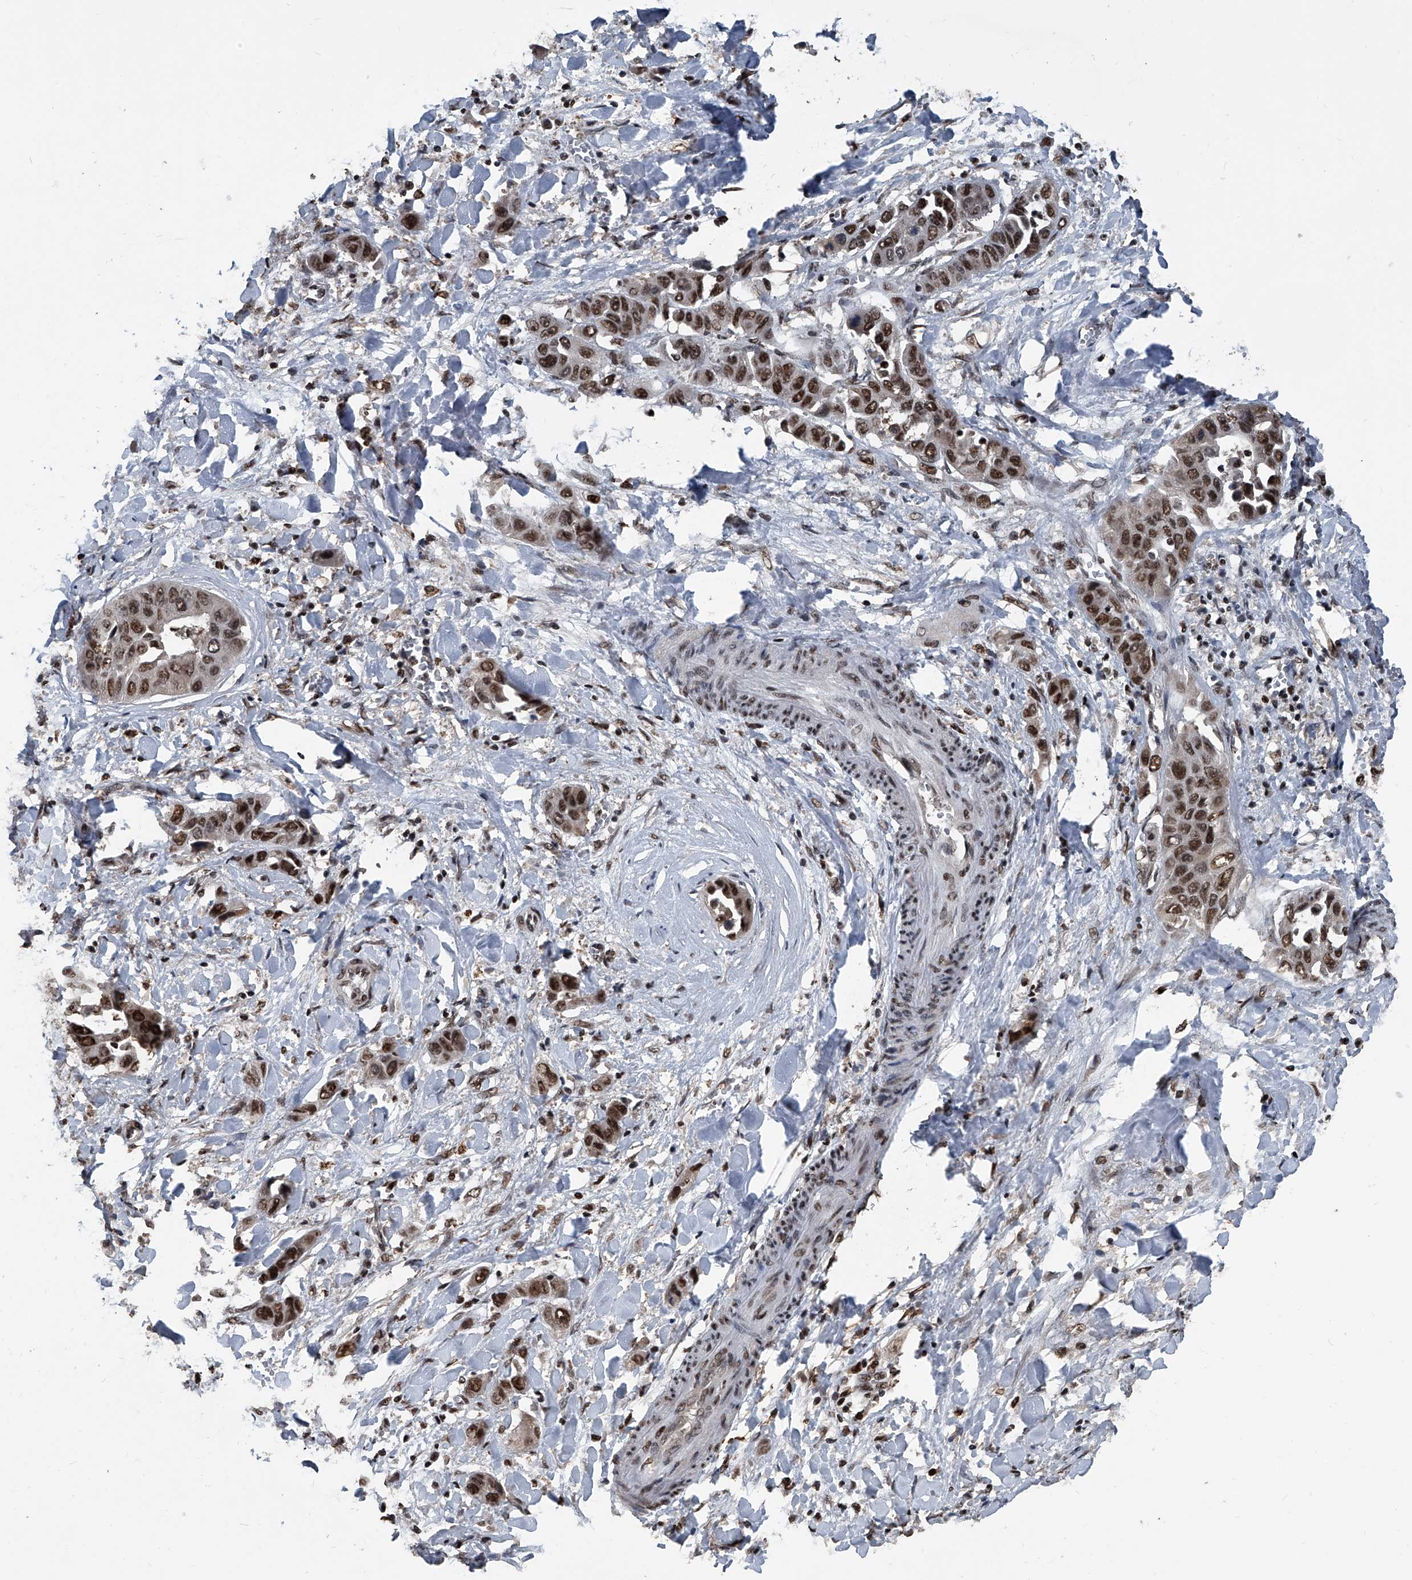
{"staining": {"intensity": "strong", "quantity": ">75%", "location": "nuclear"}, "tissue": "liver cancer", "cell_type": "Tumor cells", "image_type": "cancer", "snomed": [{"axis": "morphology", "description": "Cholangiocarcinoma"}, {"axis": "topography", "description": "Liver"}], "caption": "Immunohistochemistry (IHC) (DAB (3,3'-diaminobenzidine)) staining of cholangiocarcinoma (liver) displays strong nuclear protein expression in approximately >75% of tumor cells.", "gene": "FKBP5", "patient": {"sex": "female", "age": 52}}